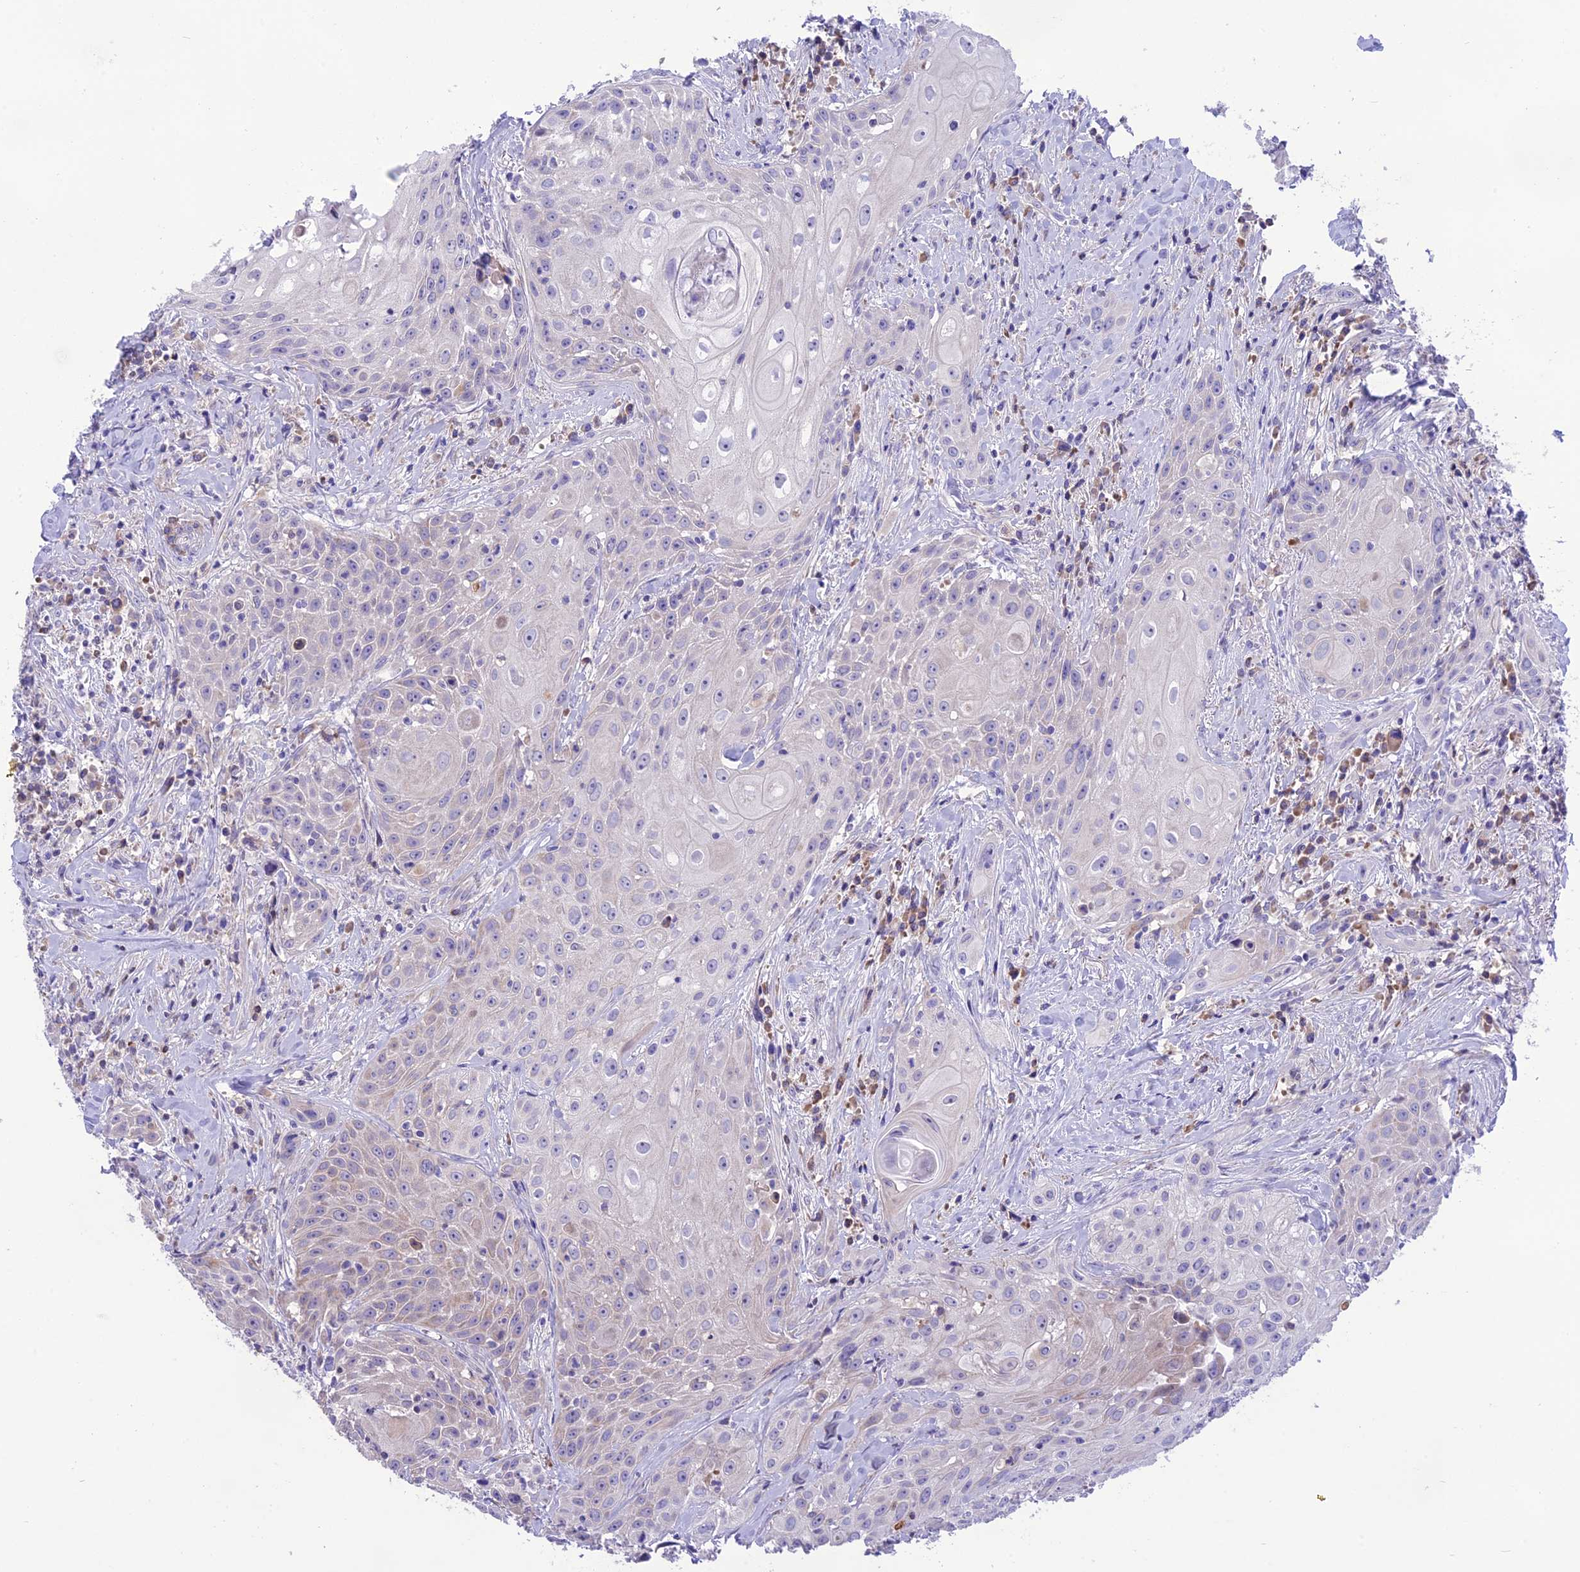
{"staining": {"intensity": "negative", "quantity": "none", "location": "none"}, "tissue": "head and neck cancer", "cell_type": "Tumor cells", "image_type": "cancer", "snomed": [{"axis": "morphology", "description": "Squamous cell carcinoma, NOS"}, {"axis": "topography", "description": "Oral tissue"}, {"axis": "topography", "description": "Head-Neck"}], "caption": "Immunohistochemical staining of head and neck cancer demonstrates no significant staining in tumor cells.", "gene": "DOC2B", "patient": {"sex": "female", "age": 82}}